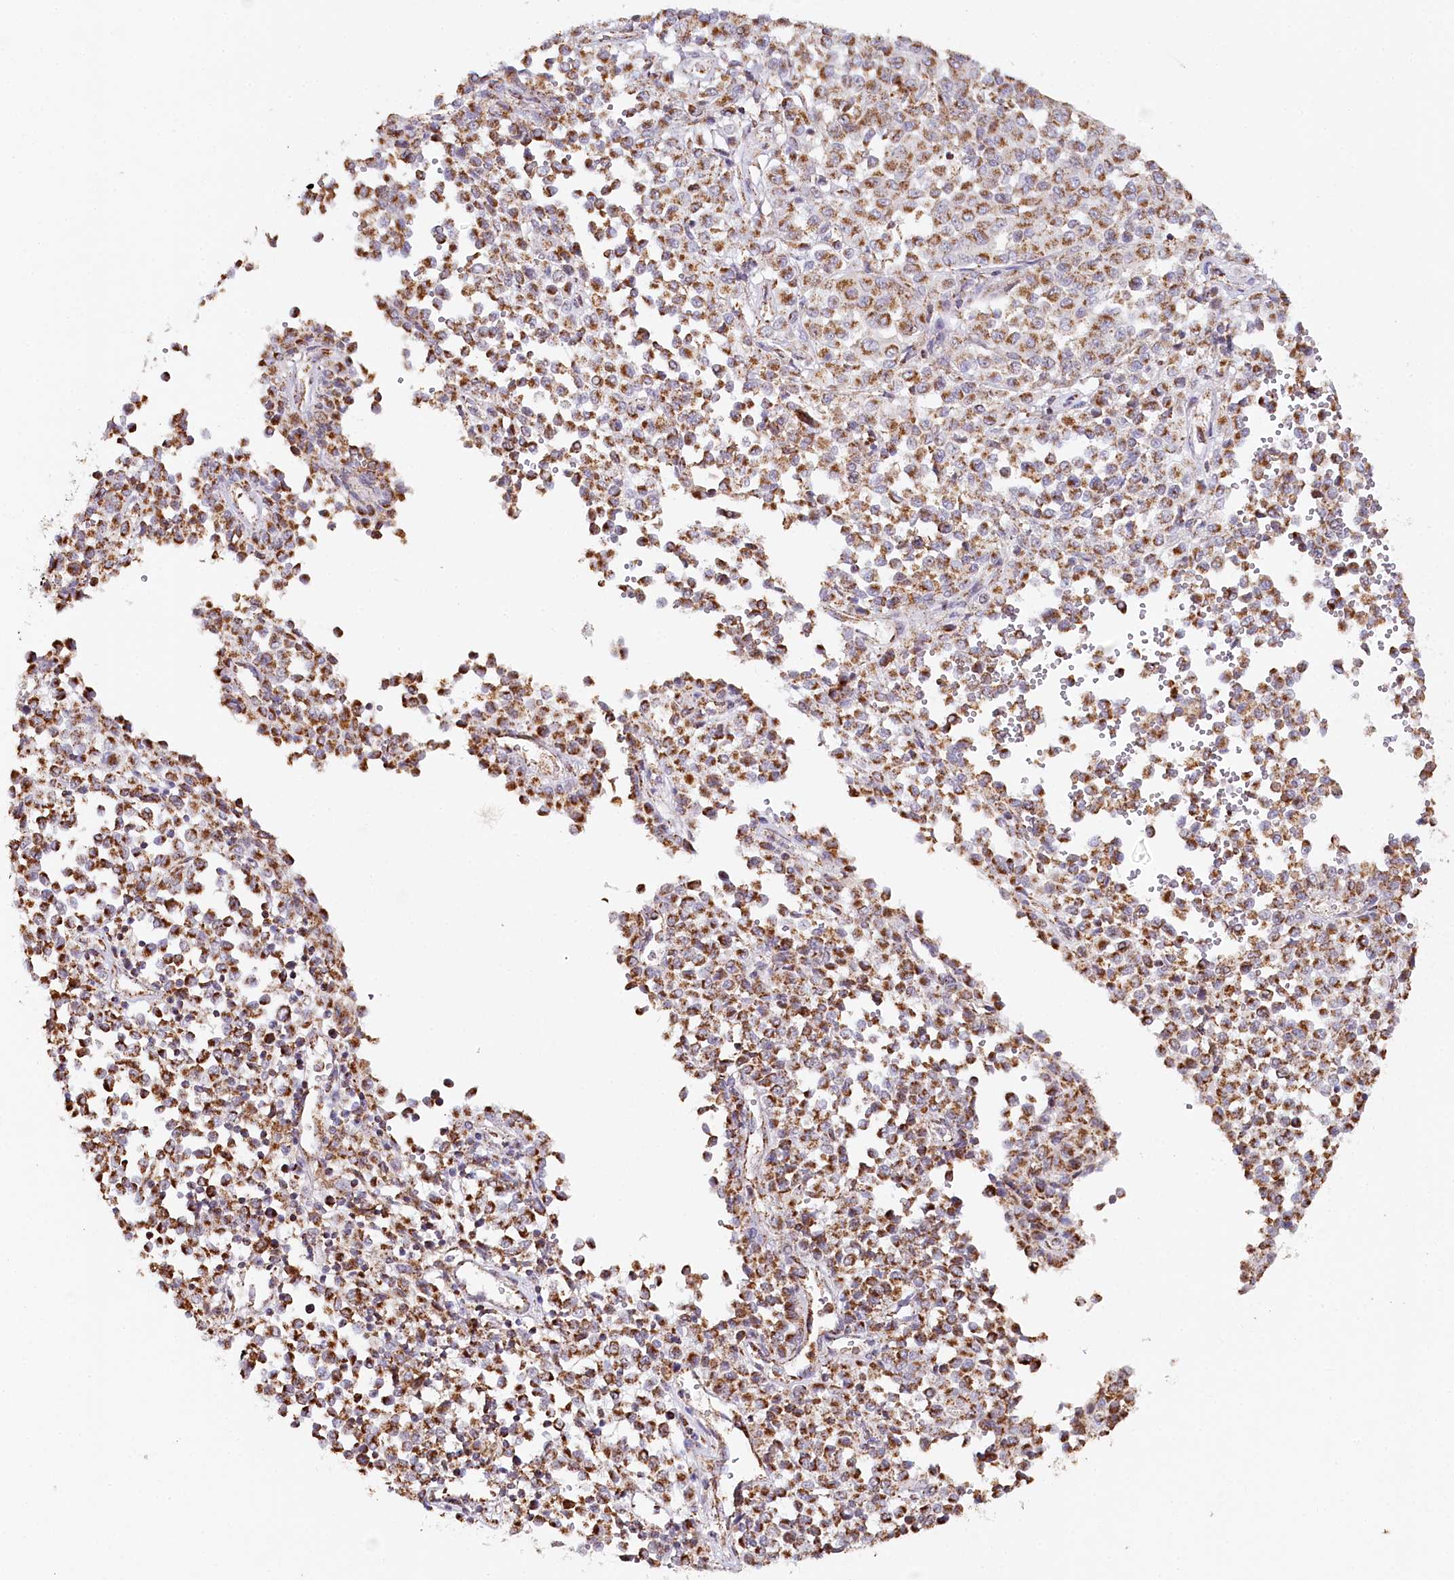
{"staining": {"intensity": "moderate", "quantity": ">75%", "location": "cytoplasmic/membranous"}, "tissue": "melanoma", "cell_type": "Tumor cells", "image_type": "cancer", "snomed": [{"axis": "morphology", "description": "Malignant melanoma, Metastatic site"}, {"axis": "topography", "description": "Pancreas"}], "caption": "The immunohistochemical stain labels moderate cytoplasmic/membranous positivity in tumor cells of melanoma tissue.", "gene": "MMP25", "patient": {"sex": "female", "age": 30}}